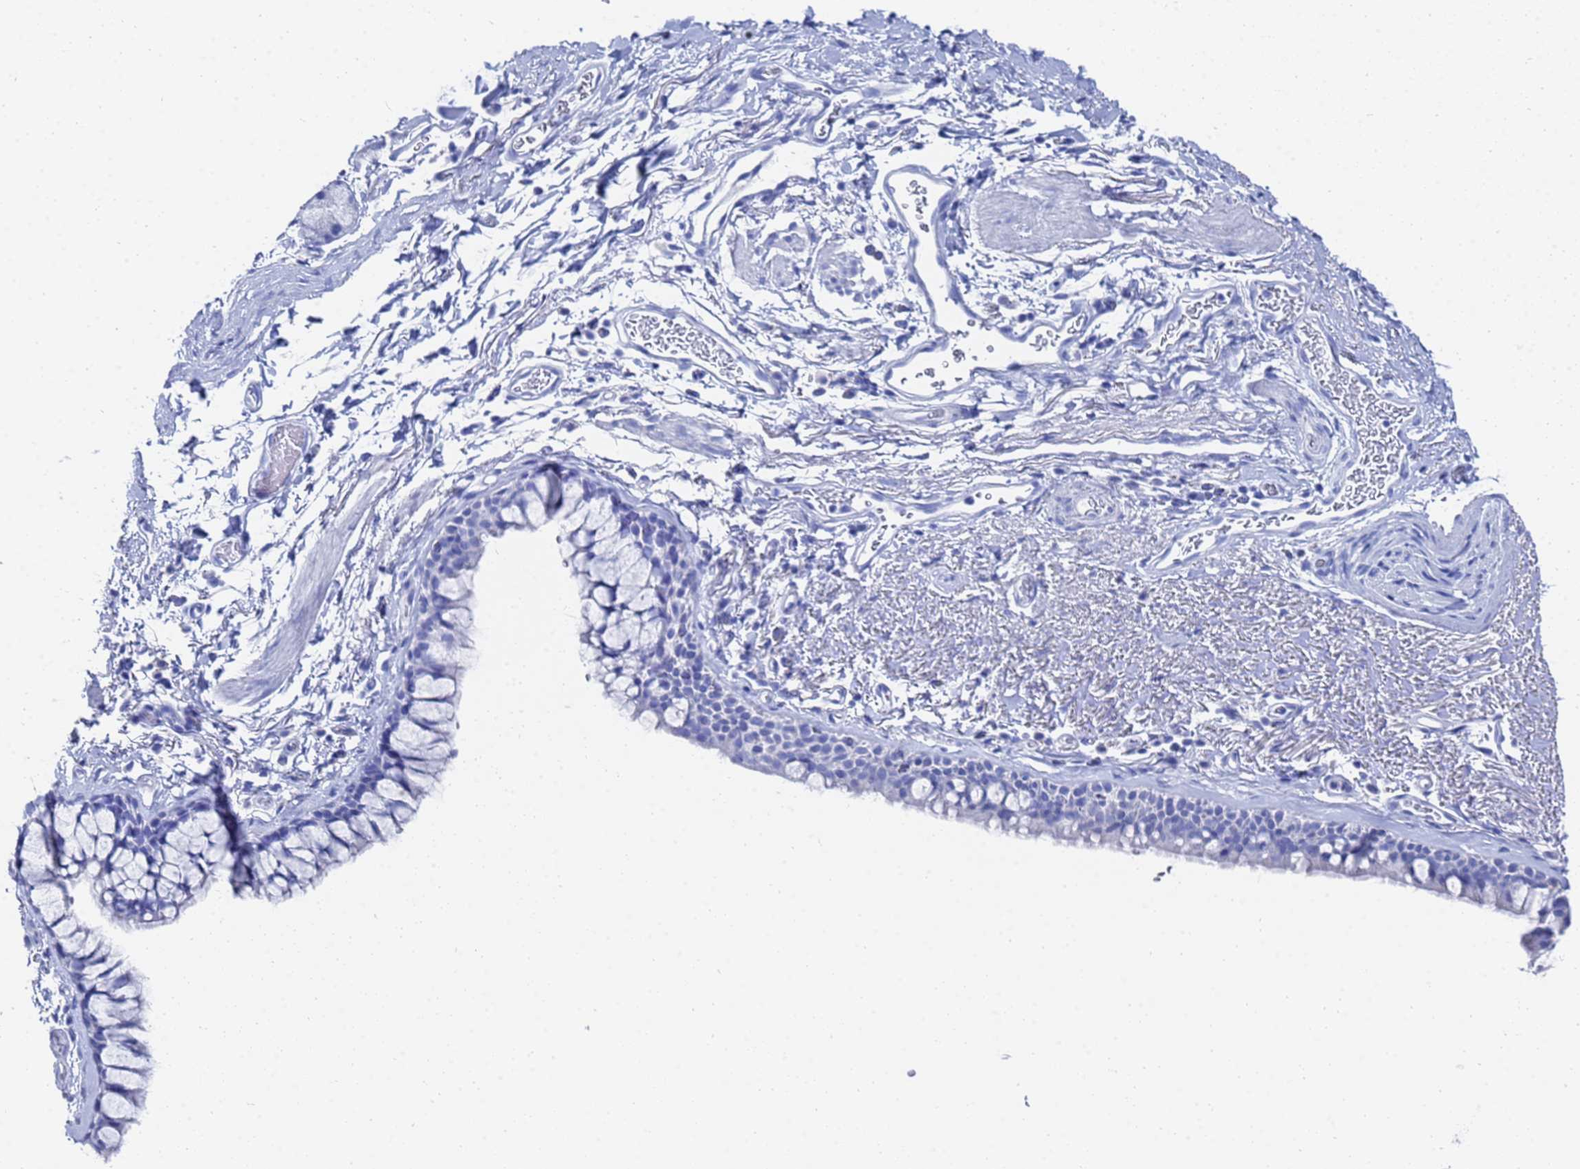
{"staining": {"intensity": "negative", "quantity": "none", "location": "none"}, "tissue": "bronchus", "cell_type": "Respiratory epithelial cells", "image_type": "normal", "snomed": [{"axis": "morphology", "description": "Normal tissue, NOS"}, {"axis": "topography", "description": "Bronchus"}], "caption": "High magnification brightfield microscopy of benign bronchus stained with DAB (brown) and counterstained with hematoxylin (blue): respiratory epithelial cells show no significant staining. The staining was performed using DAB (3,3'-diaminobenzidine) to visualize the protein expression in brown, while the nuclei were stained in blue with hematoxylin (Magnification: 20x).", "gene": "GGT1", "patient": {"sex": "male", "age": 65}}